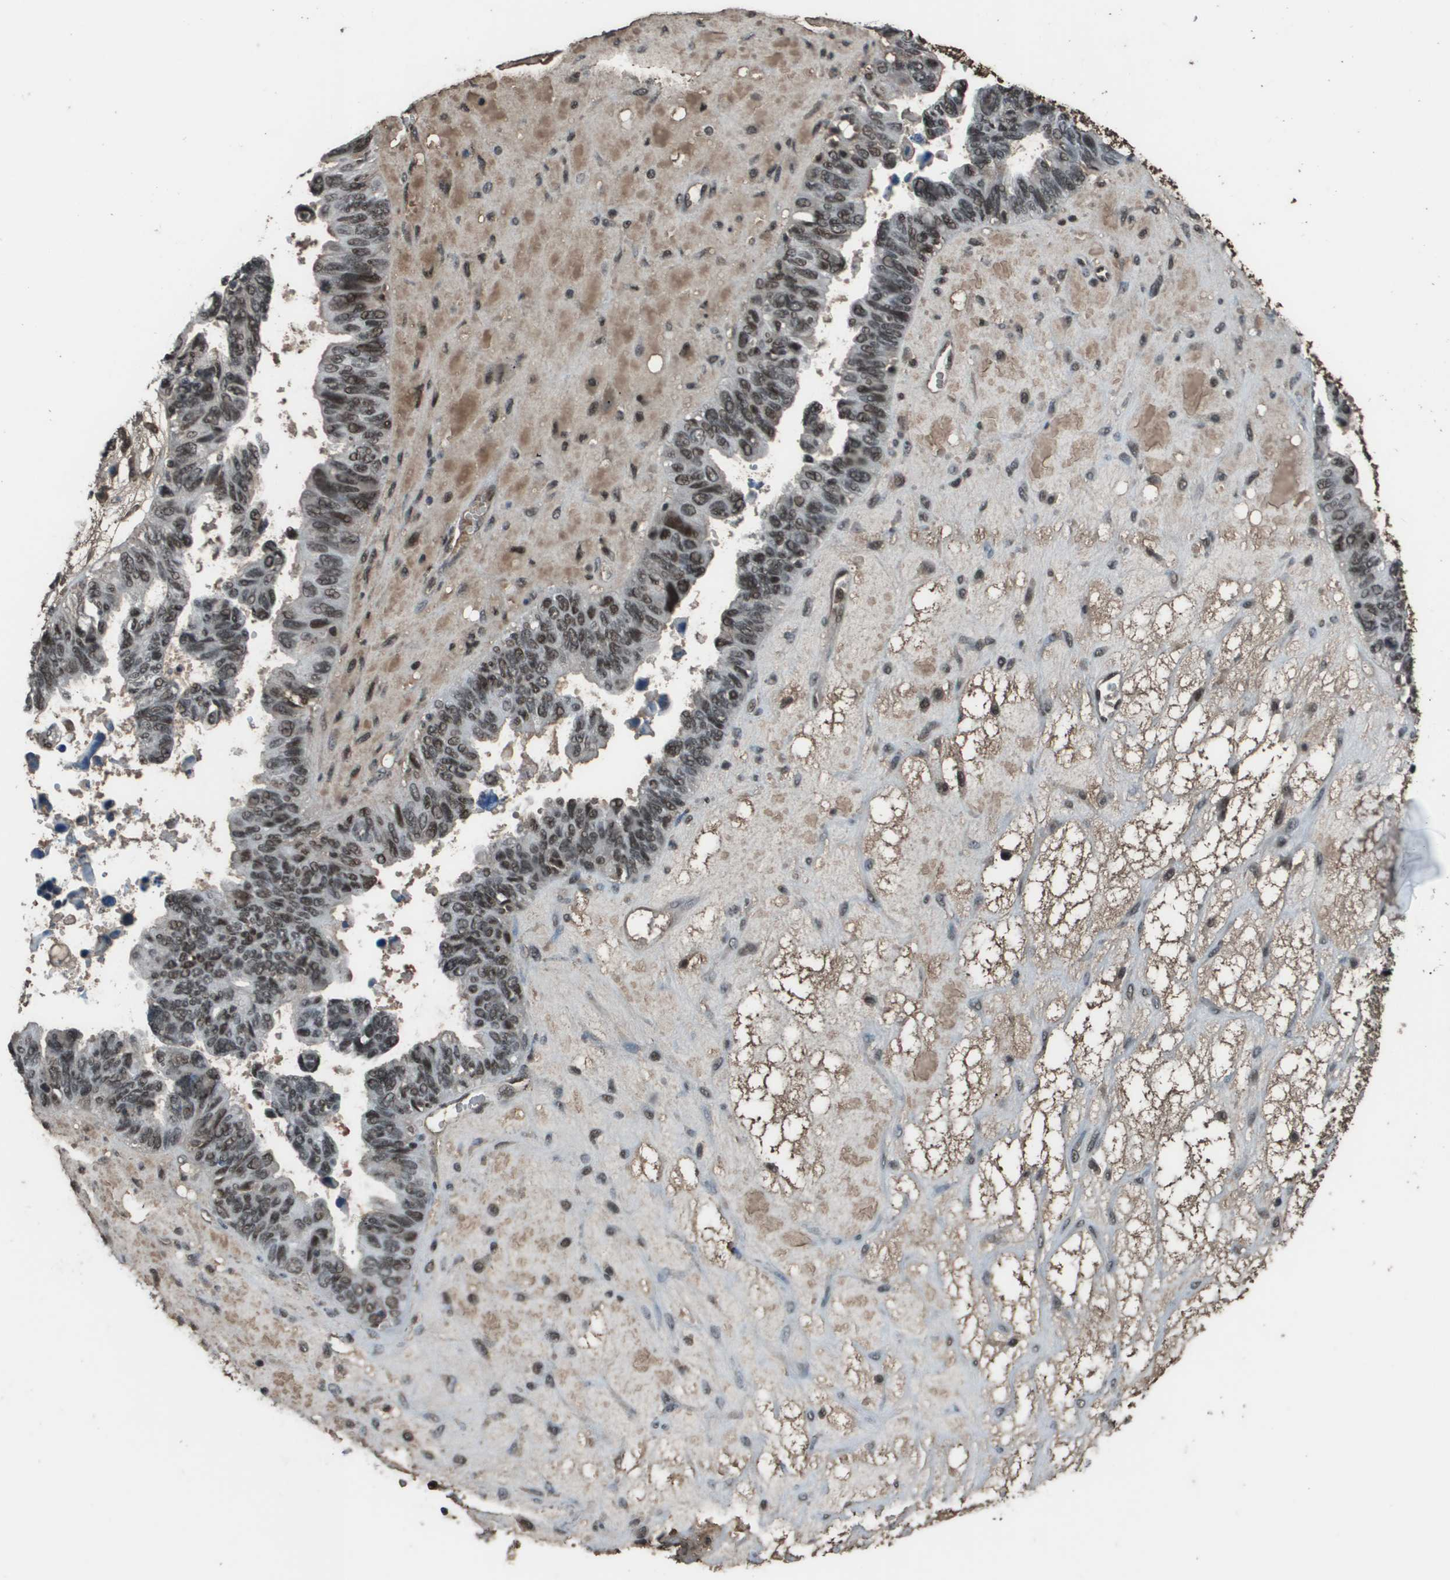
{"staining": {"intensity": "moderate", "quantity": "25%-75%", "location": "cytoplasmic/membranous,nuclear"}, "tissue": "ovarian cancer", "cell_type": "Tumor cells", "image_type": "cancer", "snomed": [{"axis": "morphology", "description": "Cystadenocarcinoma, serous, NOS"}, {"axis": "topography", "description": "Ovary"}], "caption": "Immunohistochemical staining of serous cystadenocarcinoma (ovarian) displays medium levels of moderate cytoplasmic/membranous and nuclear protein staining in about 25%-75% of tumor cells.", "gene": "THRAP3", "patient": {"sex": "female", "age": 79}}